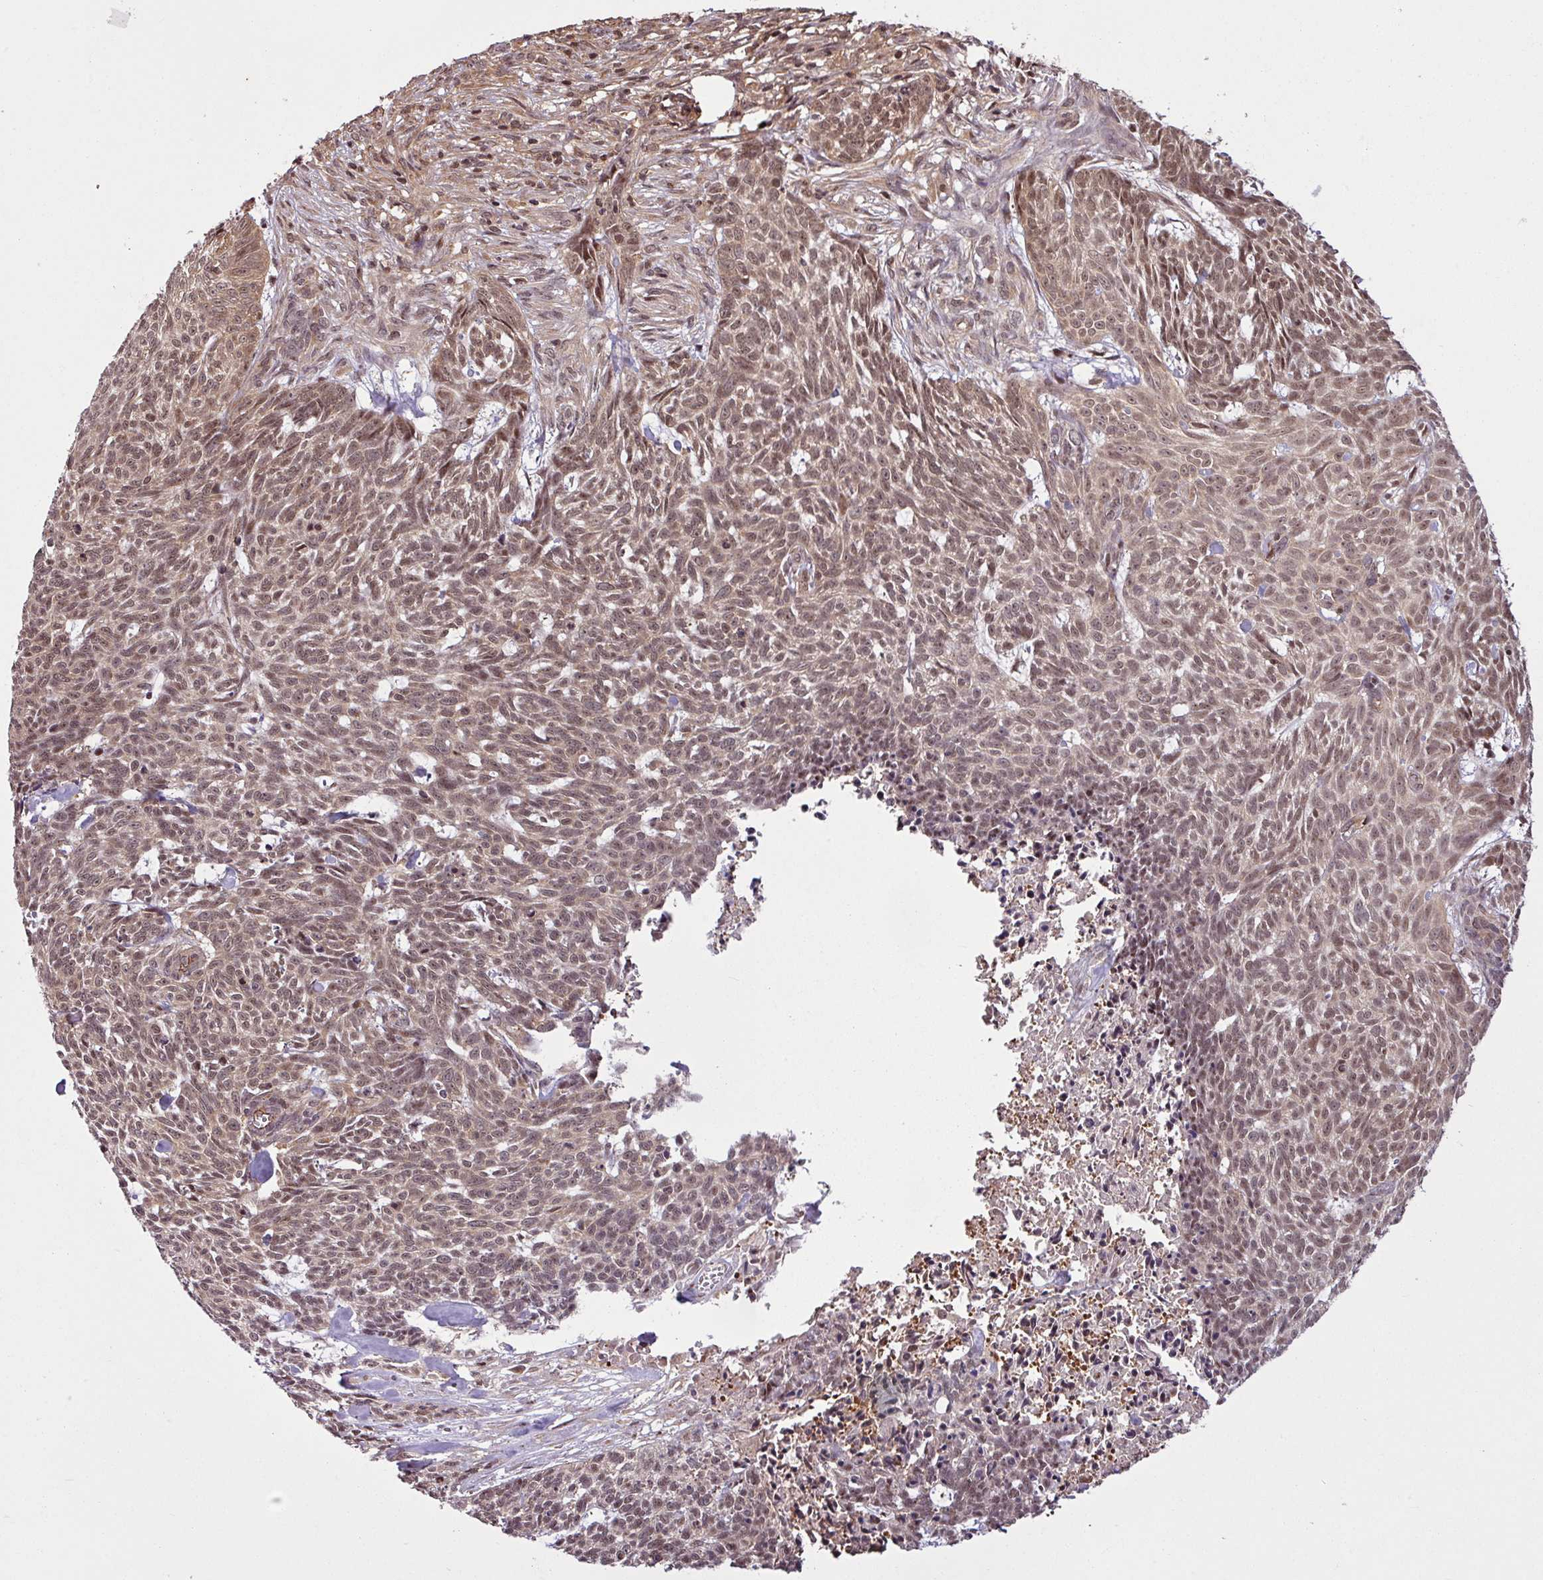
{"staining": {"intensity": "moderate", "quantity": ">75%", "location": "cytoplasmic/membranous,nuclear"}, "tissue": "skin cancer", "cell_type": "Tumor cells", "image_type": "cancer", "snomed": [{"axis": "morphology", "description": "Basal cell carcinoma"}, {"axis": "topography", "description": "Skin"}], "caption": "Approximately >75% of tumor cells in skin cancer display moderate cytoplasmic/membranous and nuclear protein staining as visualized by brown immunohistochemical staining.", "gene": "ITPKC", "patient": {"sex": "female", "age": 93}}